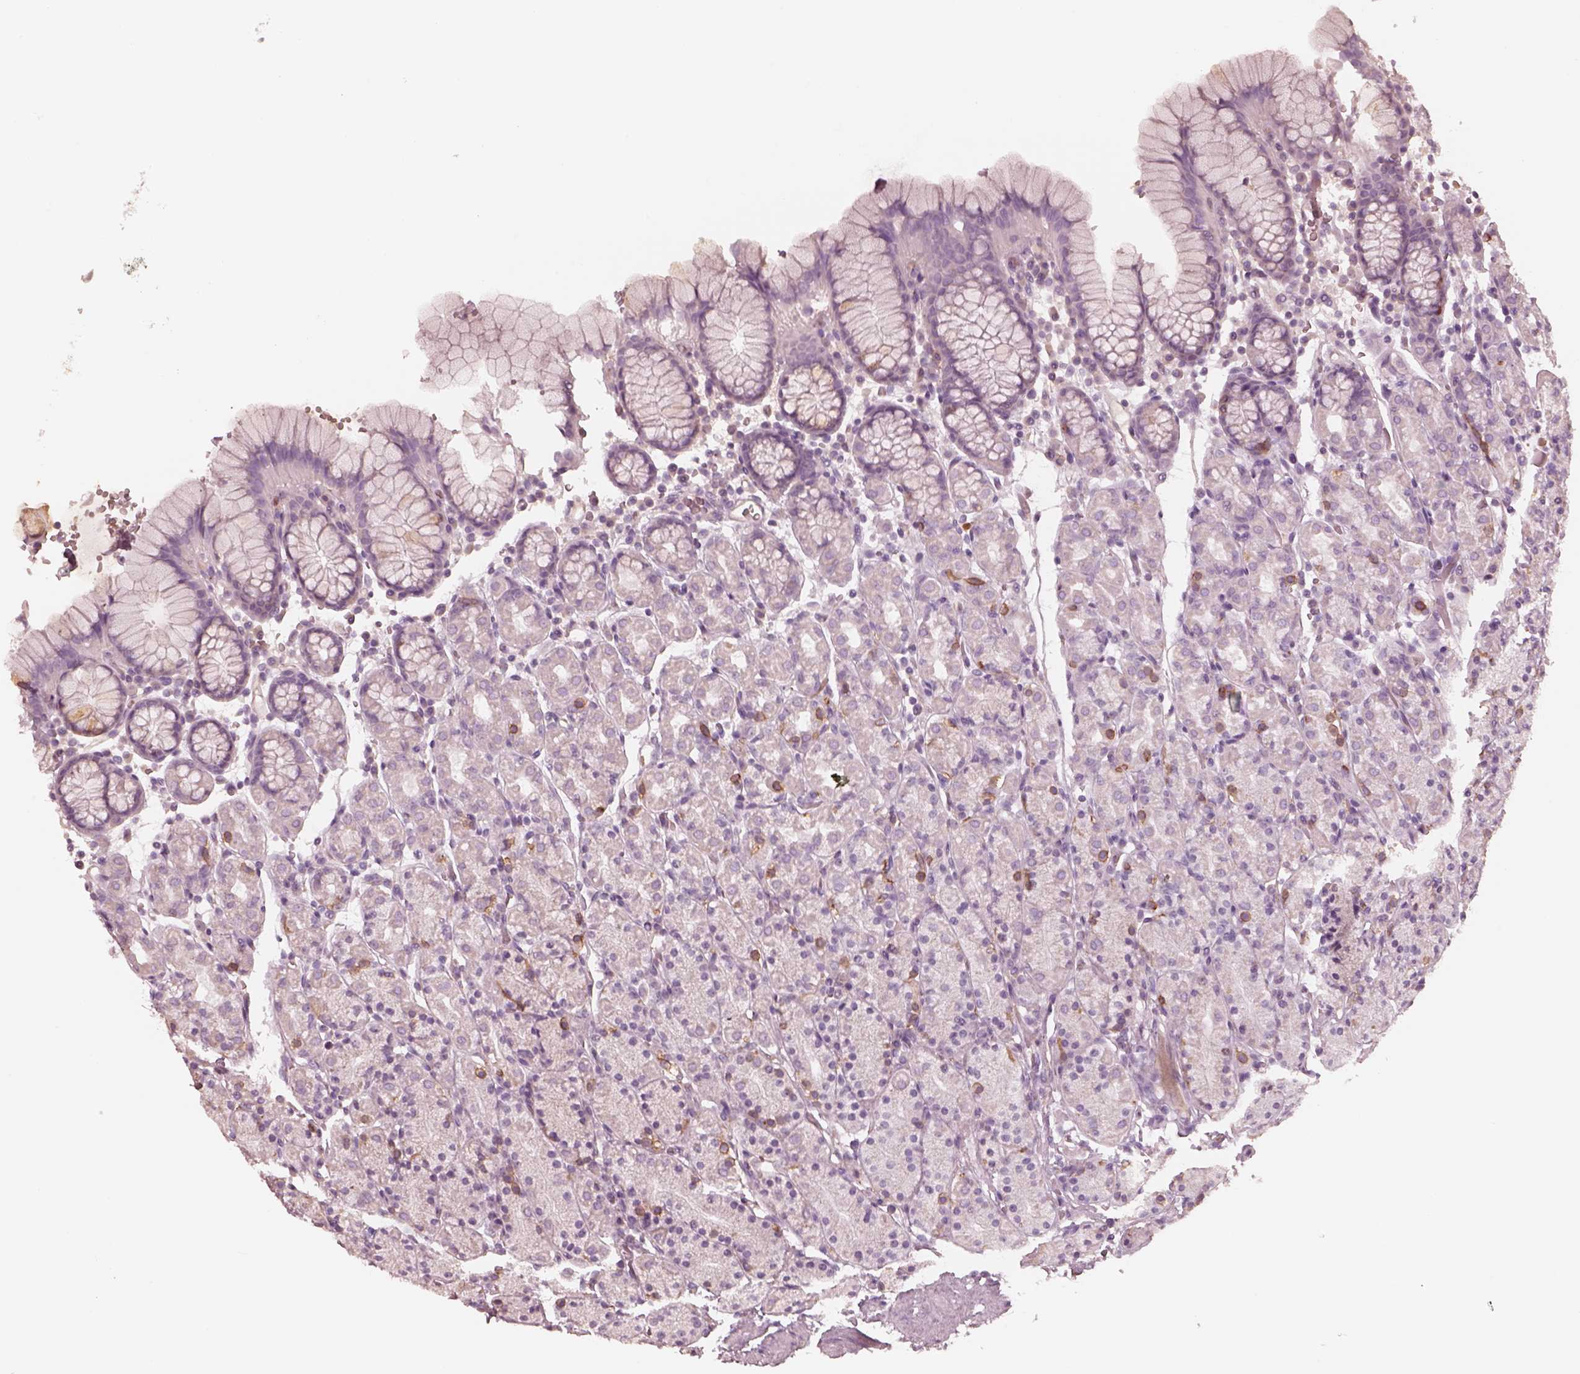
{"staining": {"intensity": "moderate", "quantity": "<25%", "location": "cytoplasmic/membranous"}, "tissue": "stomach", "cell_type": "Glandular cells", "image_type": "normal", "snomed": [{"axis": "morphology", "description": "Normal tissue, NOS"}, {"axis": "topography", "description": "Stomach, upper"}, {"axis": "topography", "description": "Stomach"}], "caption": "Immunohistochemical staining of benign human stomach displays moderate cytoplasmic/membranous protein staining in approximately <25% of glandular cells.", "gene": "GPRIN1", "patient": {"sex": "male", "age": 62}}